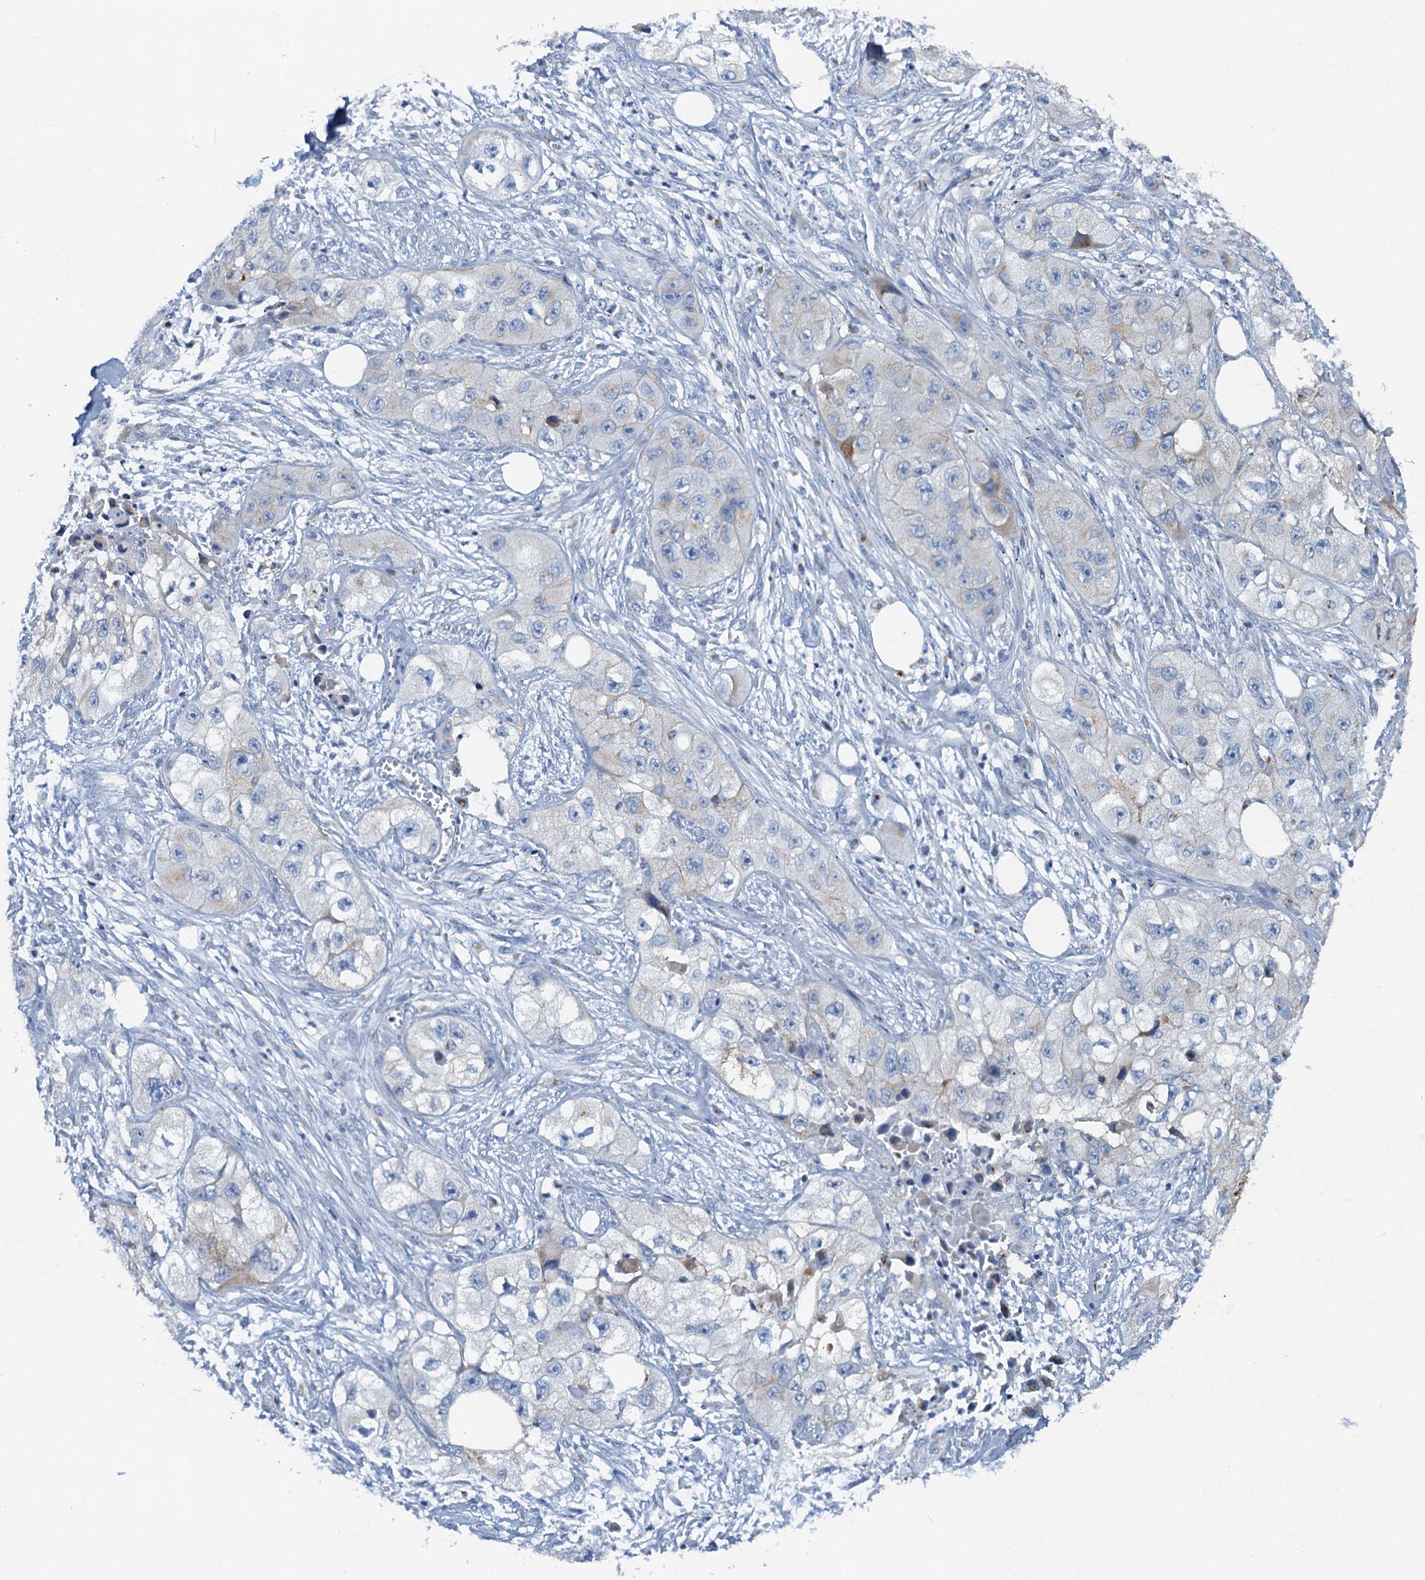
{"staining": {"intensity": "weak", "quantity": "<25%", "location": "cytoplasmic/membranous"}, "tissue": "skin cancer", "cell_type": "Tumor cells", "image_type": "cancer", "snomed": [{"axis": "morphology", "description": "Squamous cell carcinoma, NOS"}, {"axis": "topography", "description": "Skin"}, {"axis": "topography", "description": "Subcutis"}], "caption": "IHC image of human skin cancer stained for a protein (brown), which demonstrates no positivity in tumor cells. (IHC, brightfield microscopy, high magnification).", "gene": "LYPD3", "patient": {"sex": "male", "age": 73}}